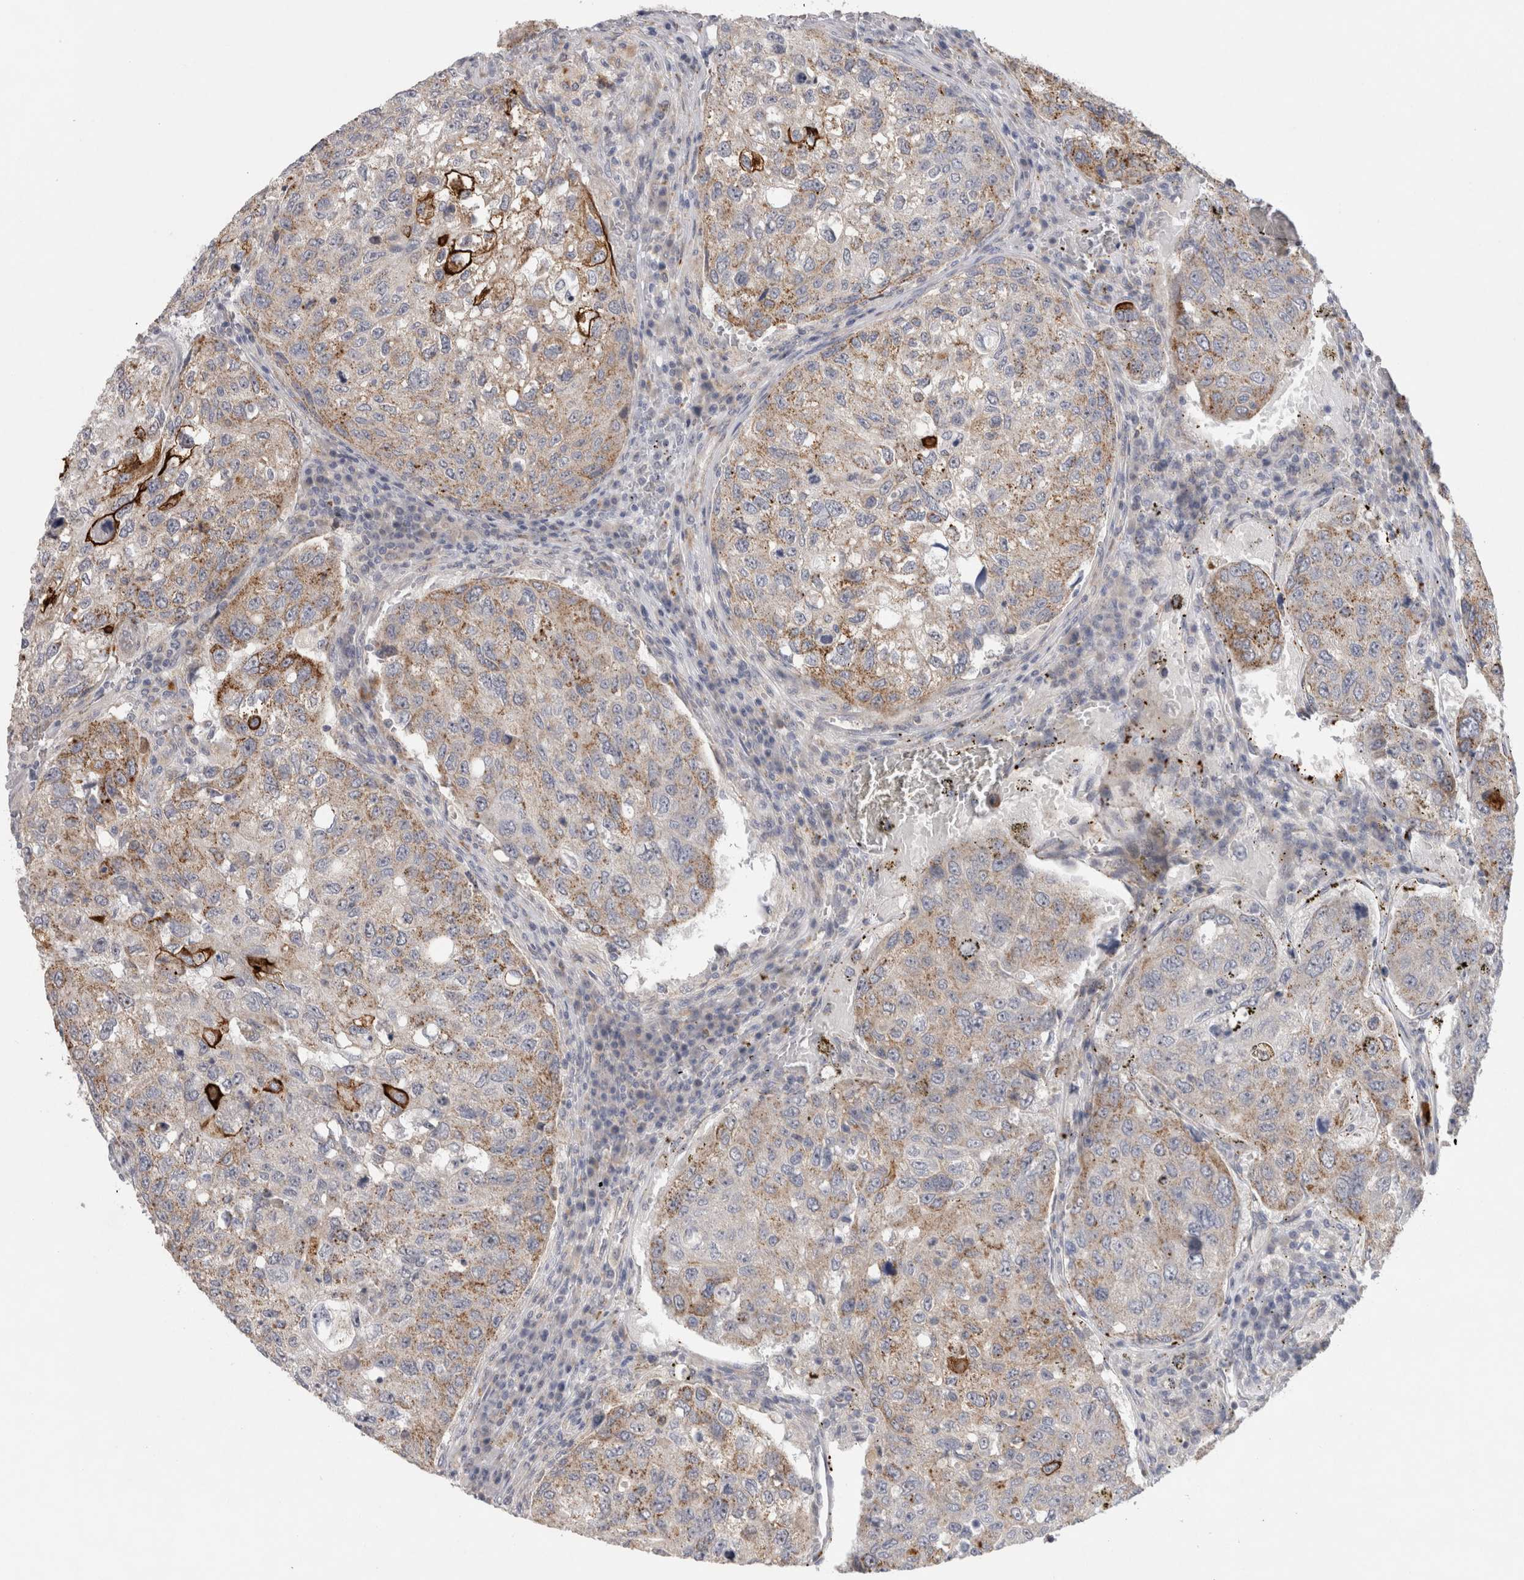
{"staining": {"intensity": "strong", "quantity": "<25%", "location": "cytoplasmic/membranous"}, "tissue": "urothelial cancer", "cell_type": "Tumor cells", "image_type": "cancer", "snomed": [{"axis": "morphology", "description": "Urothelial carcinoma, High grade"}, {"axis": "topography", "description": "Lymph node"}, {"axis": "topography", "description": "Urinary bladder"}], "caption": "Protein staining of urothelial carcinoma (high-grade) tissue displays strong cytoplasmic/membranous expression in approximately <25% of tumor cells.", "gene": "GAA", "patient": {"sex": "male", "age": 51}}